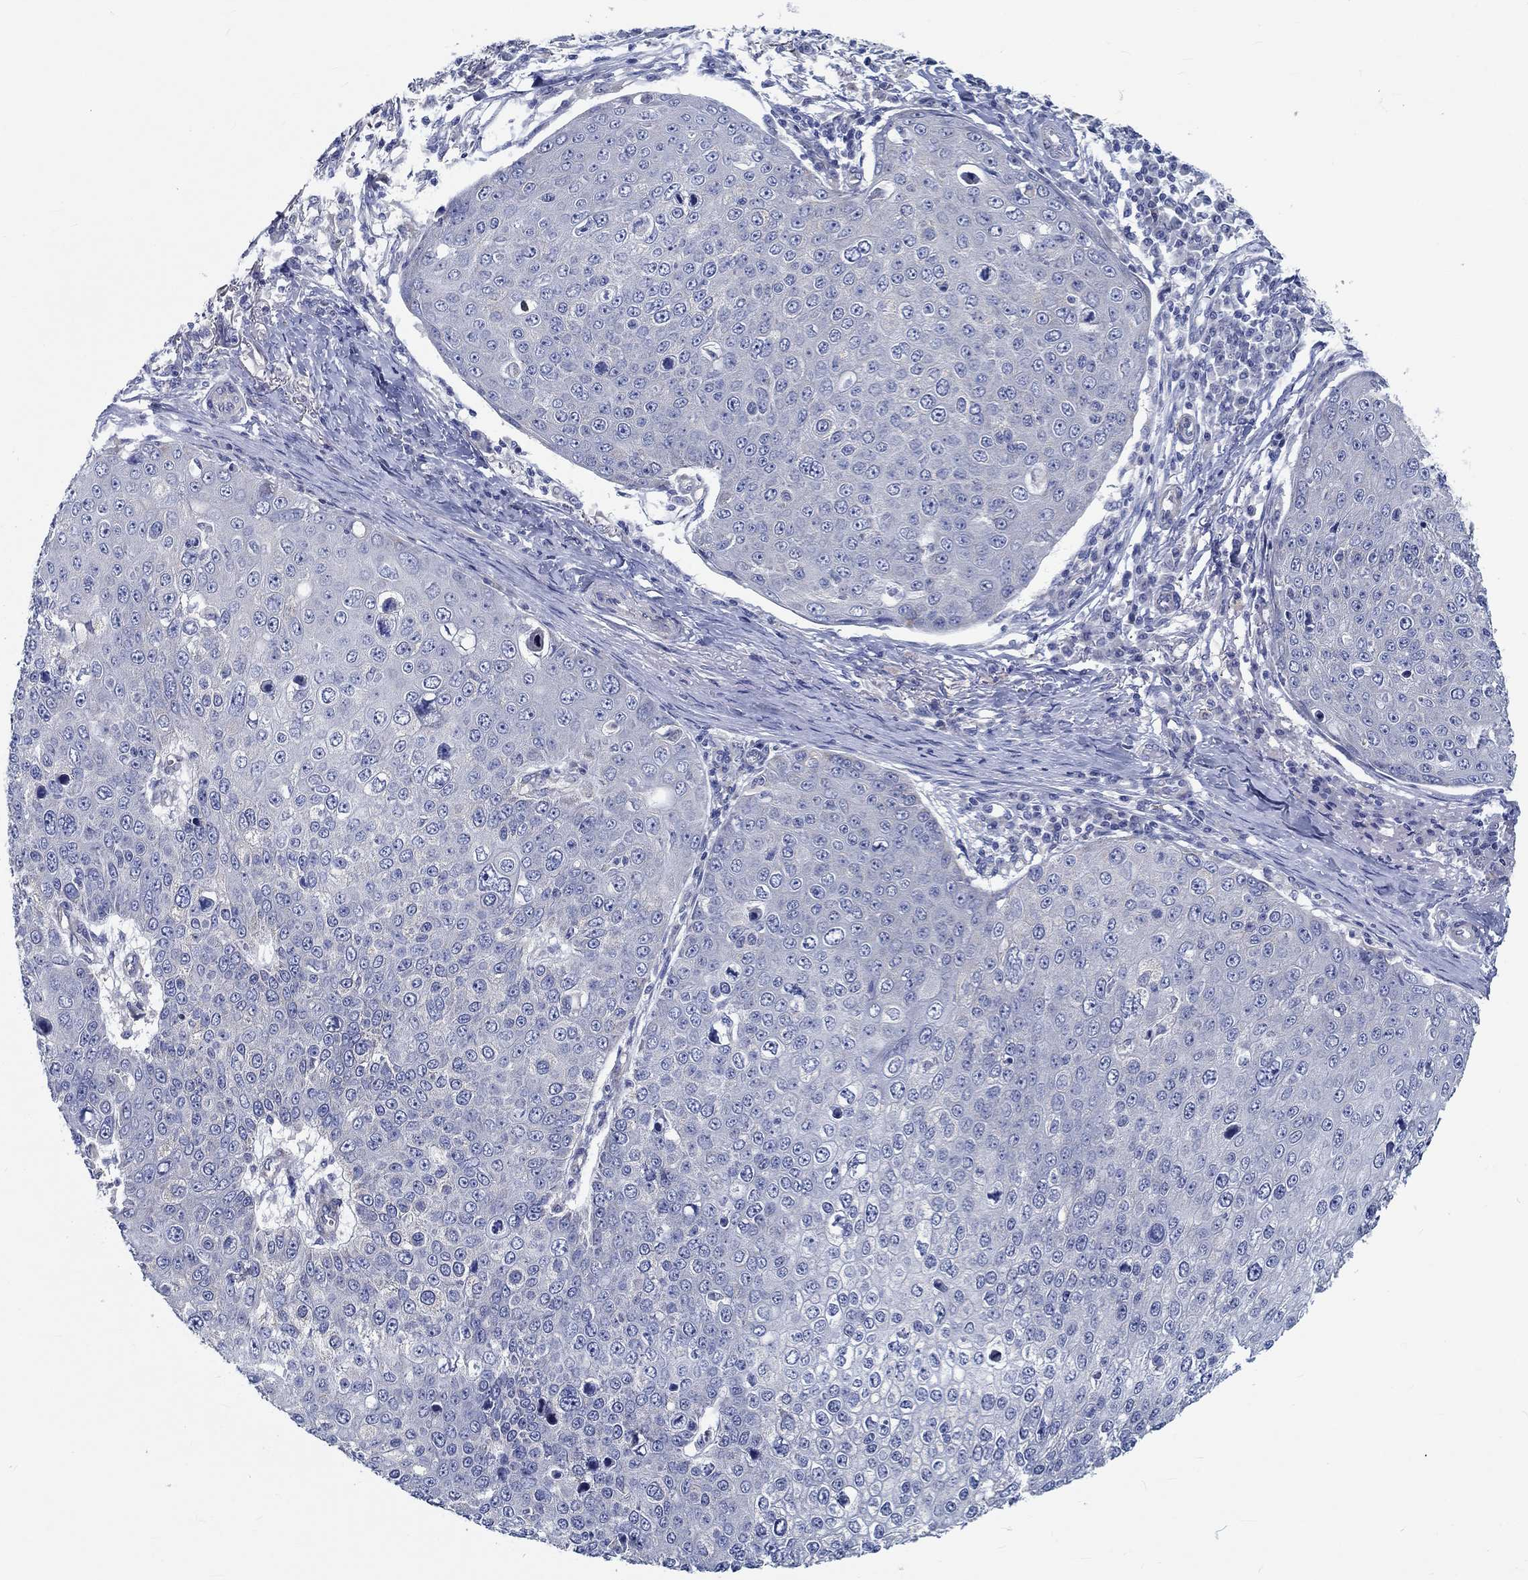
{"staining": {"intensity": "negative", "quantity": "none", "location": "none"}, "tissue": "skin cancer", "cell_type": "Tumor cells", "image_type": "cancer", "snomed": [{"axis": "morphology", "description": "Squamous cell carcinoma, NOS"}, {"axis": "topography", "description": "Skin"}], "caption": "The immunohistochemistry (IHC) image has no significant positivity in tumor cells of skin squamous cell carcinoma tissue.", "gene": "MYBPC1", "patient": {"sex": "male", "age": 71}}